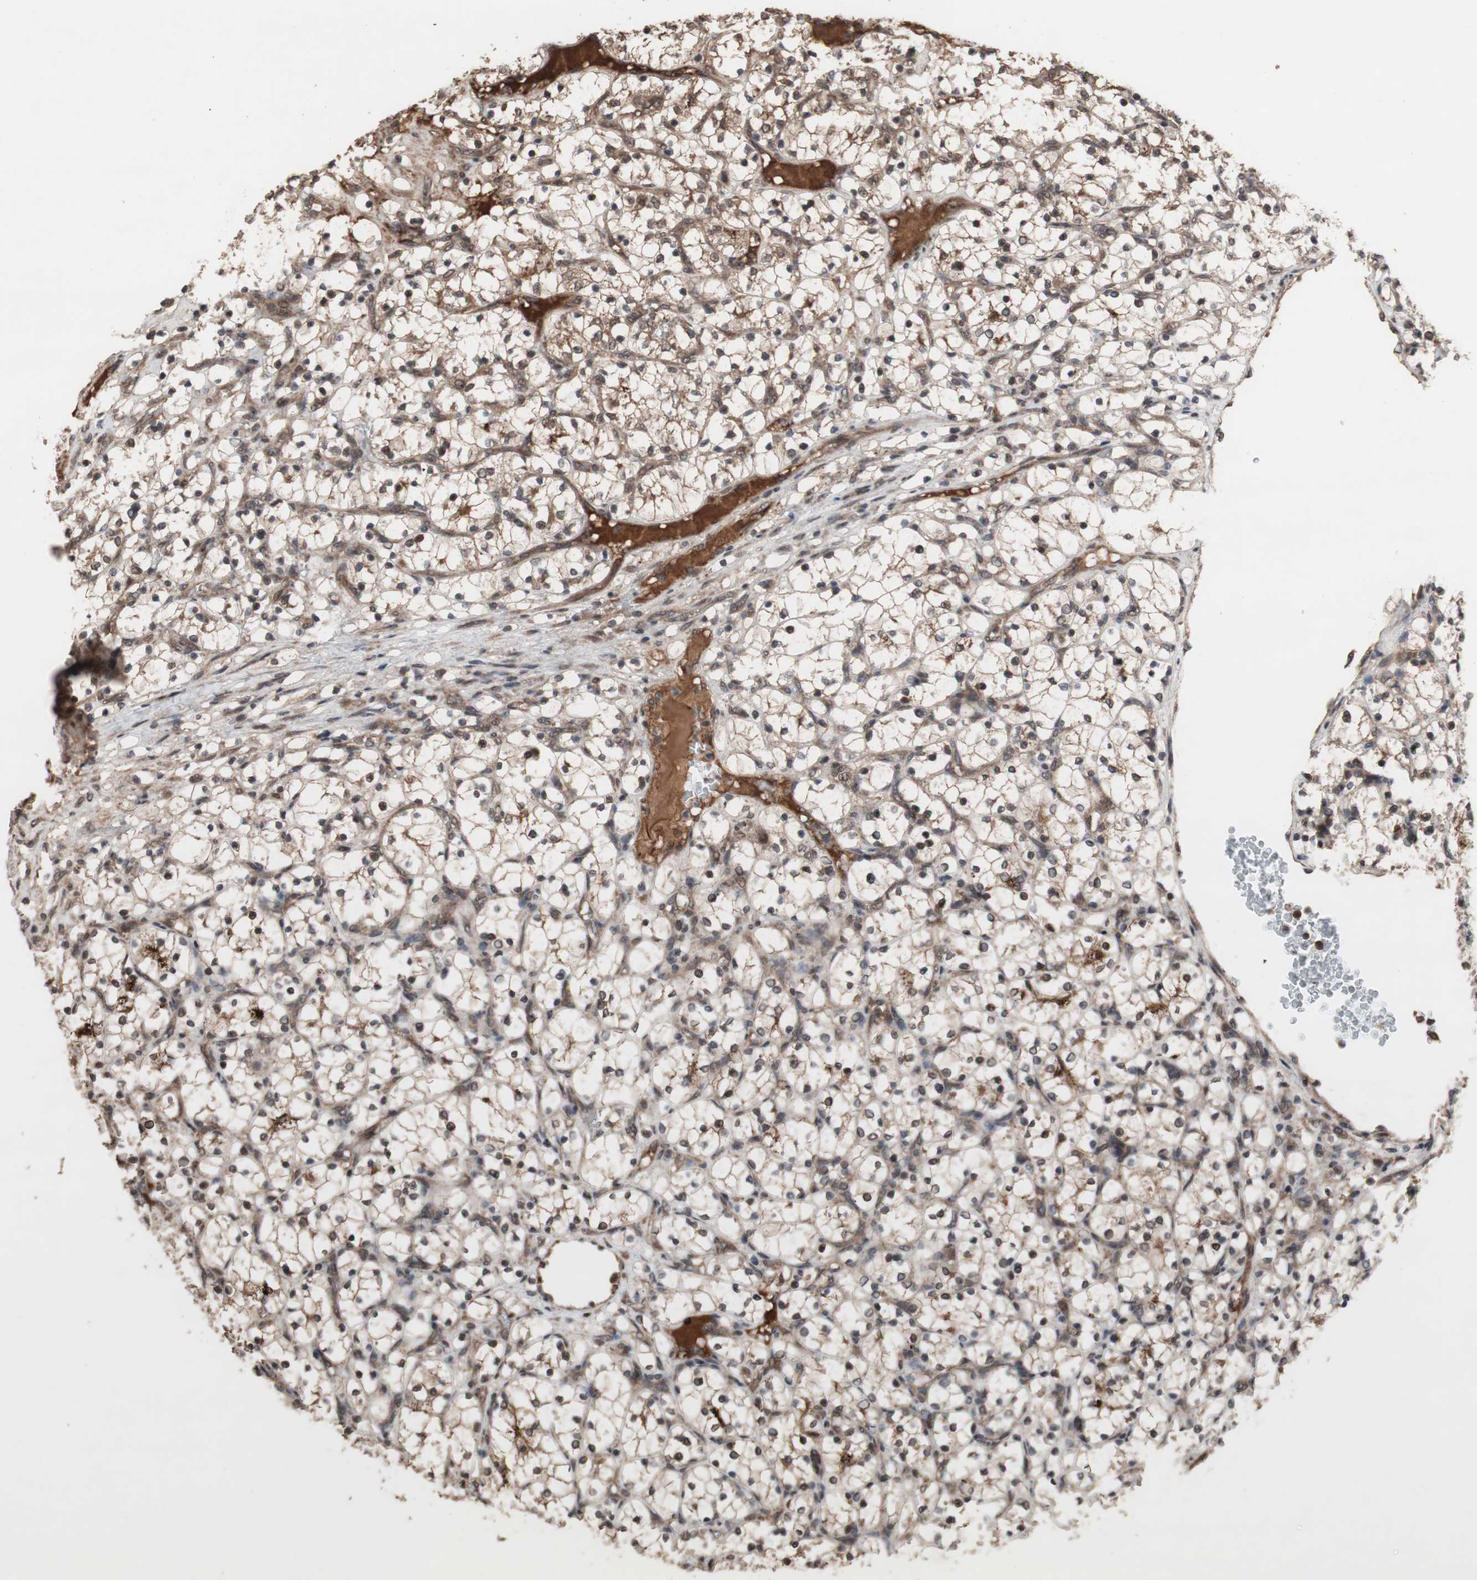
{"staining": {"intensity": "moderate", "quantity": ">75%", "location": "cytoplasmic/membranous"}, "tissue": "renal cancer", "cell_type": "Tumor cells", "image_type": "cancer", "snomed": [{"axis": "morphology", "description": "Adenocarcinoma, NOS"}, {"axis": "topography", "description": "Kidney"}], "caption": "Adenocarcinoma (renal) stained with DAB (3,3'-diaminobenzidine) immunohistochemistry (IHC) reveals medium levels of moderate cytoplasmic/membranous staining in approximately >75% of tumor cells. The staining was performed using DAB (3,3'-diaminobenzidine) to visualize the protein expression in brown, while the nuclei were stained in blue with hematoxylin (Magnification: 20x).", "gene": "KANSL1", "patient": {"sex": "female", "age": 69}}